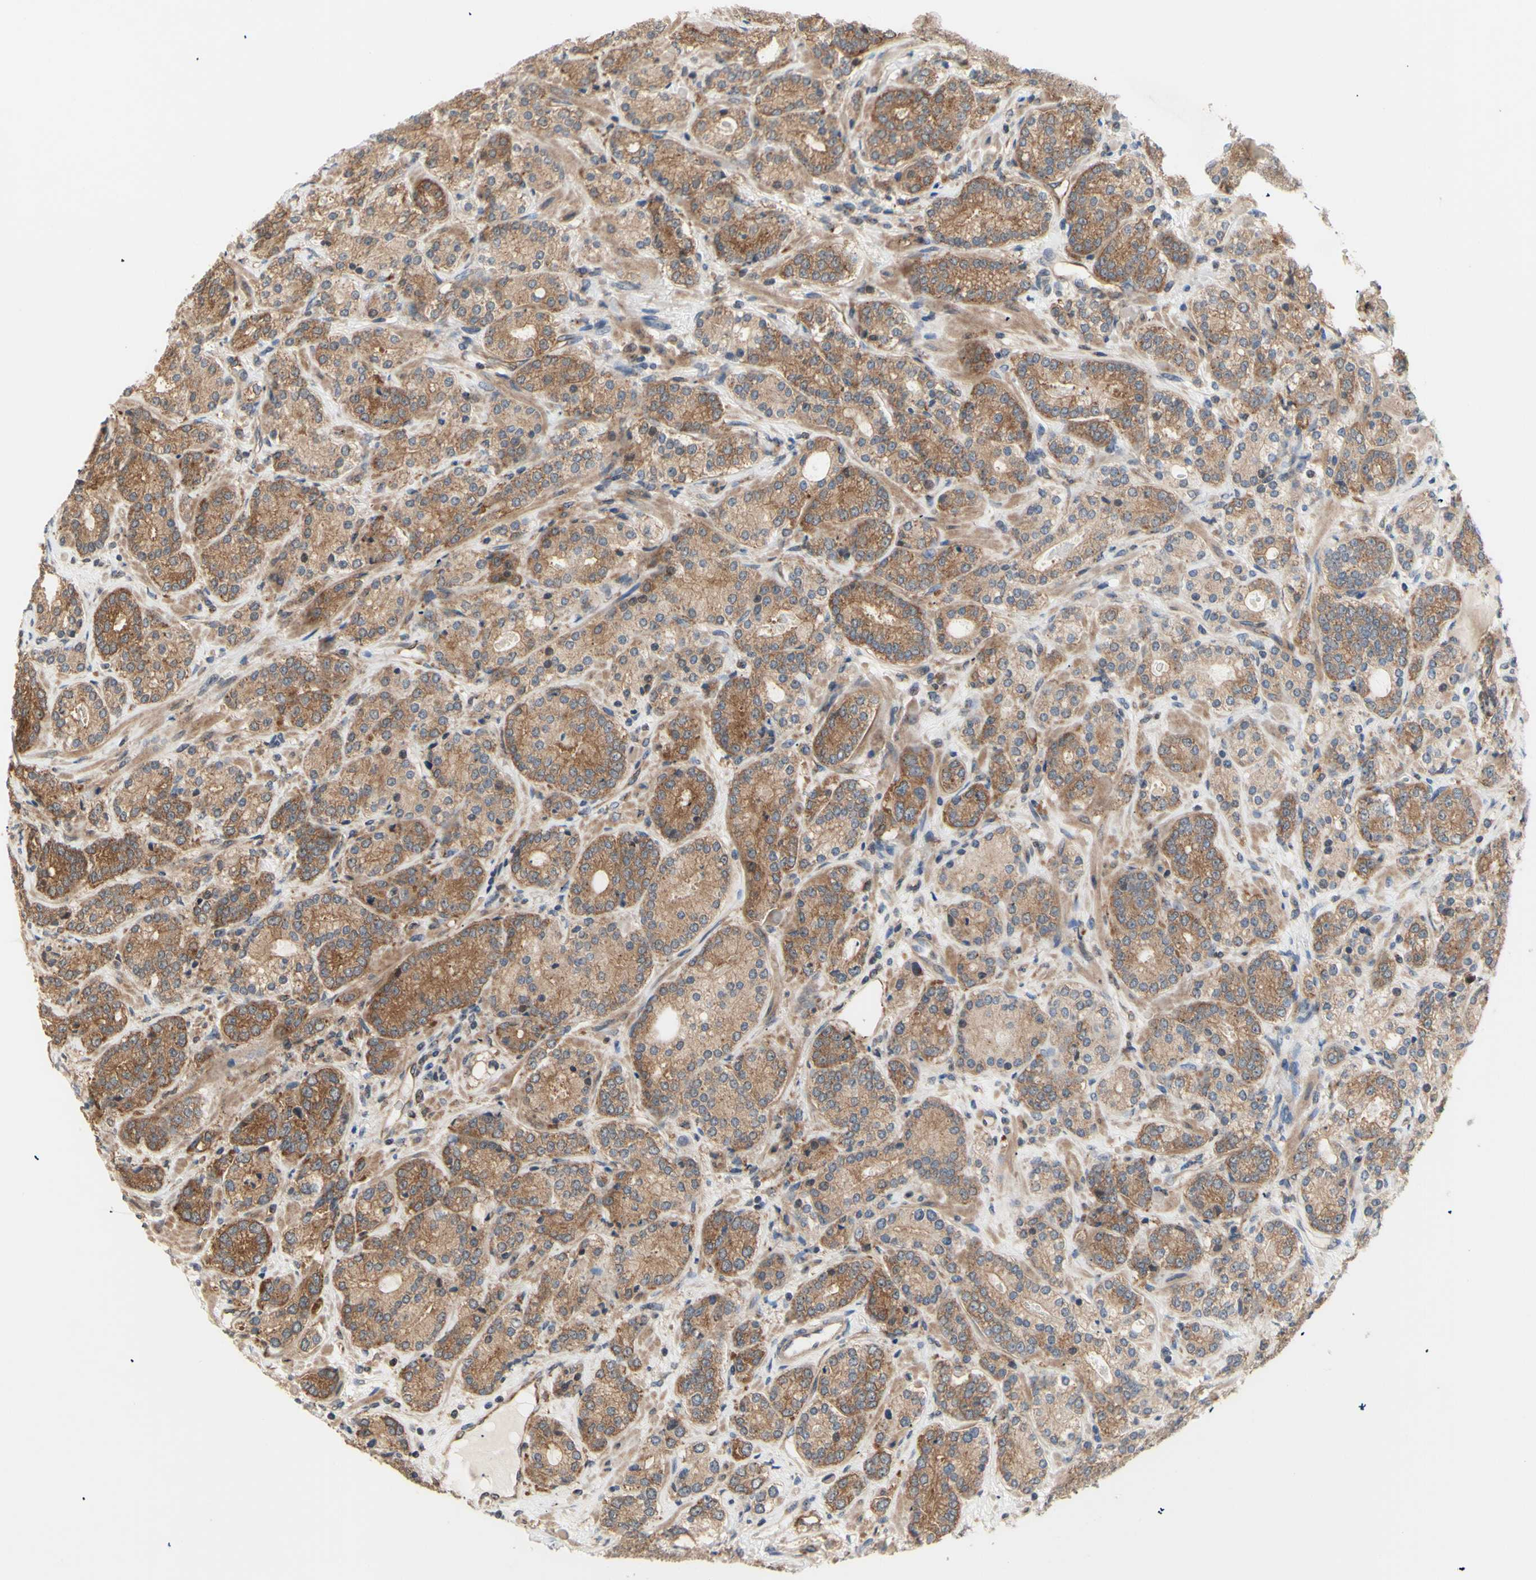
{"staining": {"intensity": "moderate", "quantity": ">75%", "location": "cytoplasmic/membranous"}, "tissue": "prostate cancer", "cell_type": "Tumor cells", "image_type": "cancer", "snomed": [{"axis": "morphology", "description": "Adenocarcinoma, High grade"}, {"axis": "topography", "description": "Prostate"}], "caption": "Brown immunohistochemical staining in prostate cancer (high-grade adenocarcinoma) displays moderate cytoplasmic/membranous positivity in about >75% of tumor cells.", "gene": "DYNLRB1", "patient": {"sex": "male", "age": 61}}